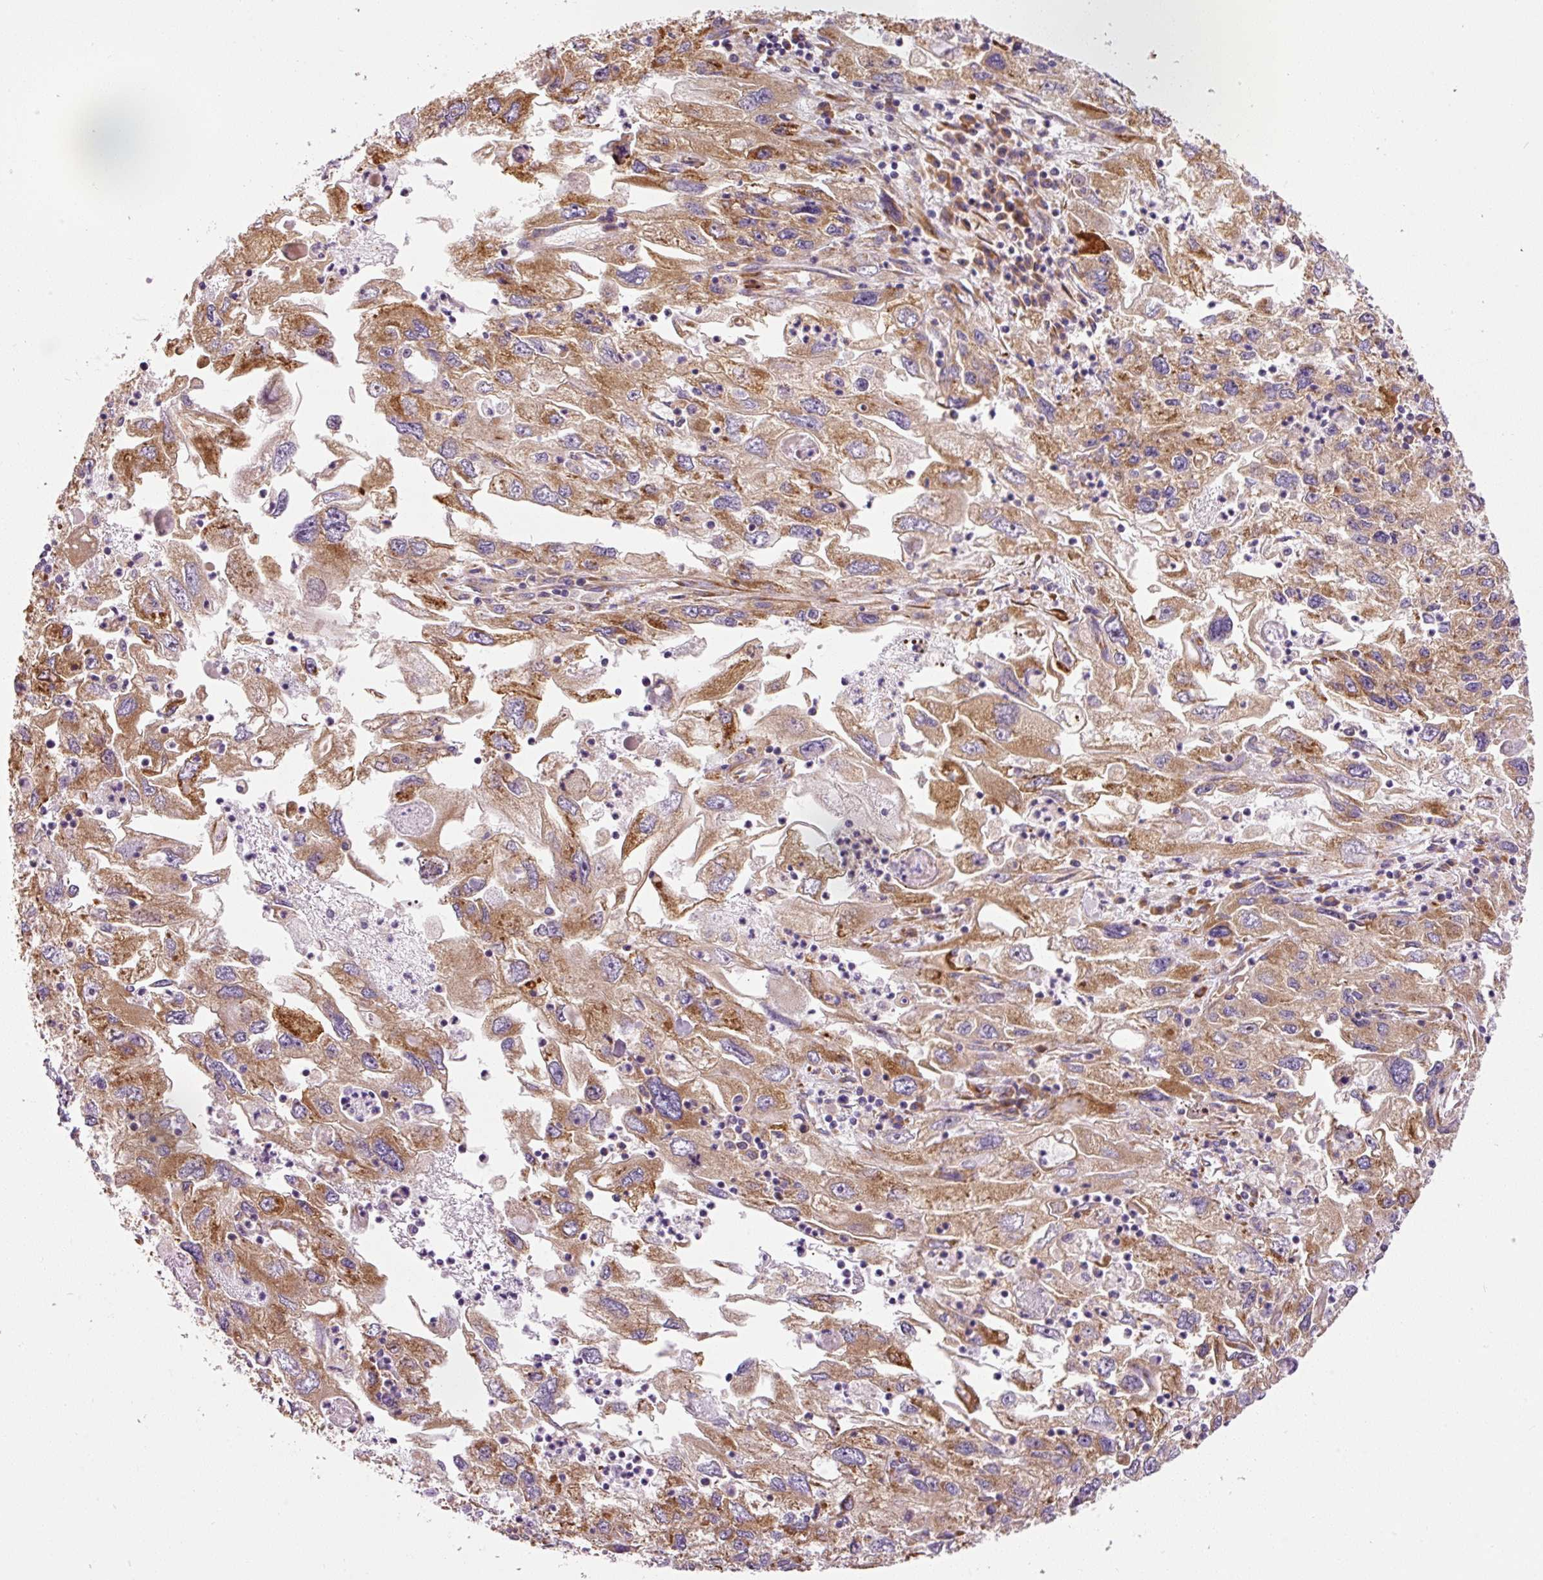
{"staining": {"intensity": "moderate", "quantity": ">75%", "location": "cytoplasmic/membranous"}, "tissue": "endometrial cancer", "cell_type": "Tumor cells", "image_type": "cancer", "snomed": [{"axis": "morphology", "description": "Adenocarcinoma, NOS"}, {"axis": "topography", "description": "Endometrium"}], "caption": "Immunohistochemistry (IHC) photomicrograph of adenocarcinoma (endometrial) stained for a protein (brown), which reveals medium levels of moderate cytoplasmic/membranous positivity in about >75% of tumor cells.", "gene": "RPL10A", "patient": {"sex": "female", "age": 49}}